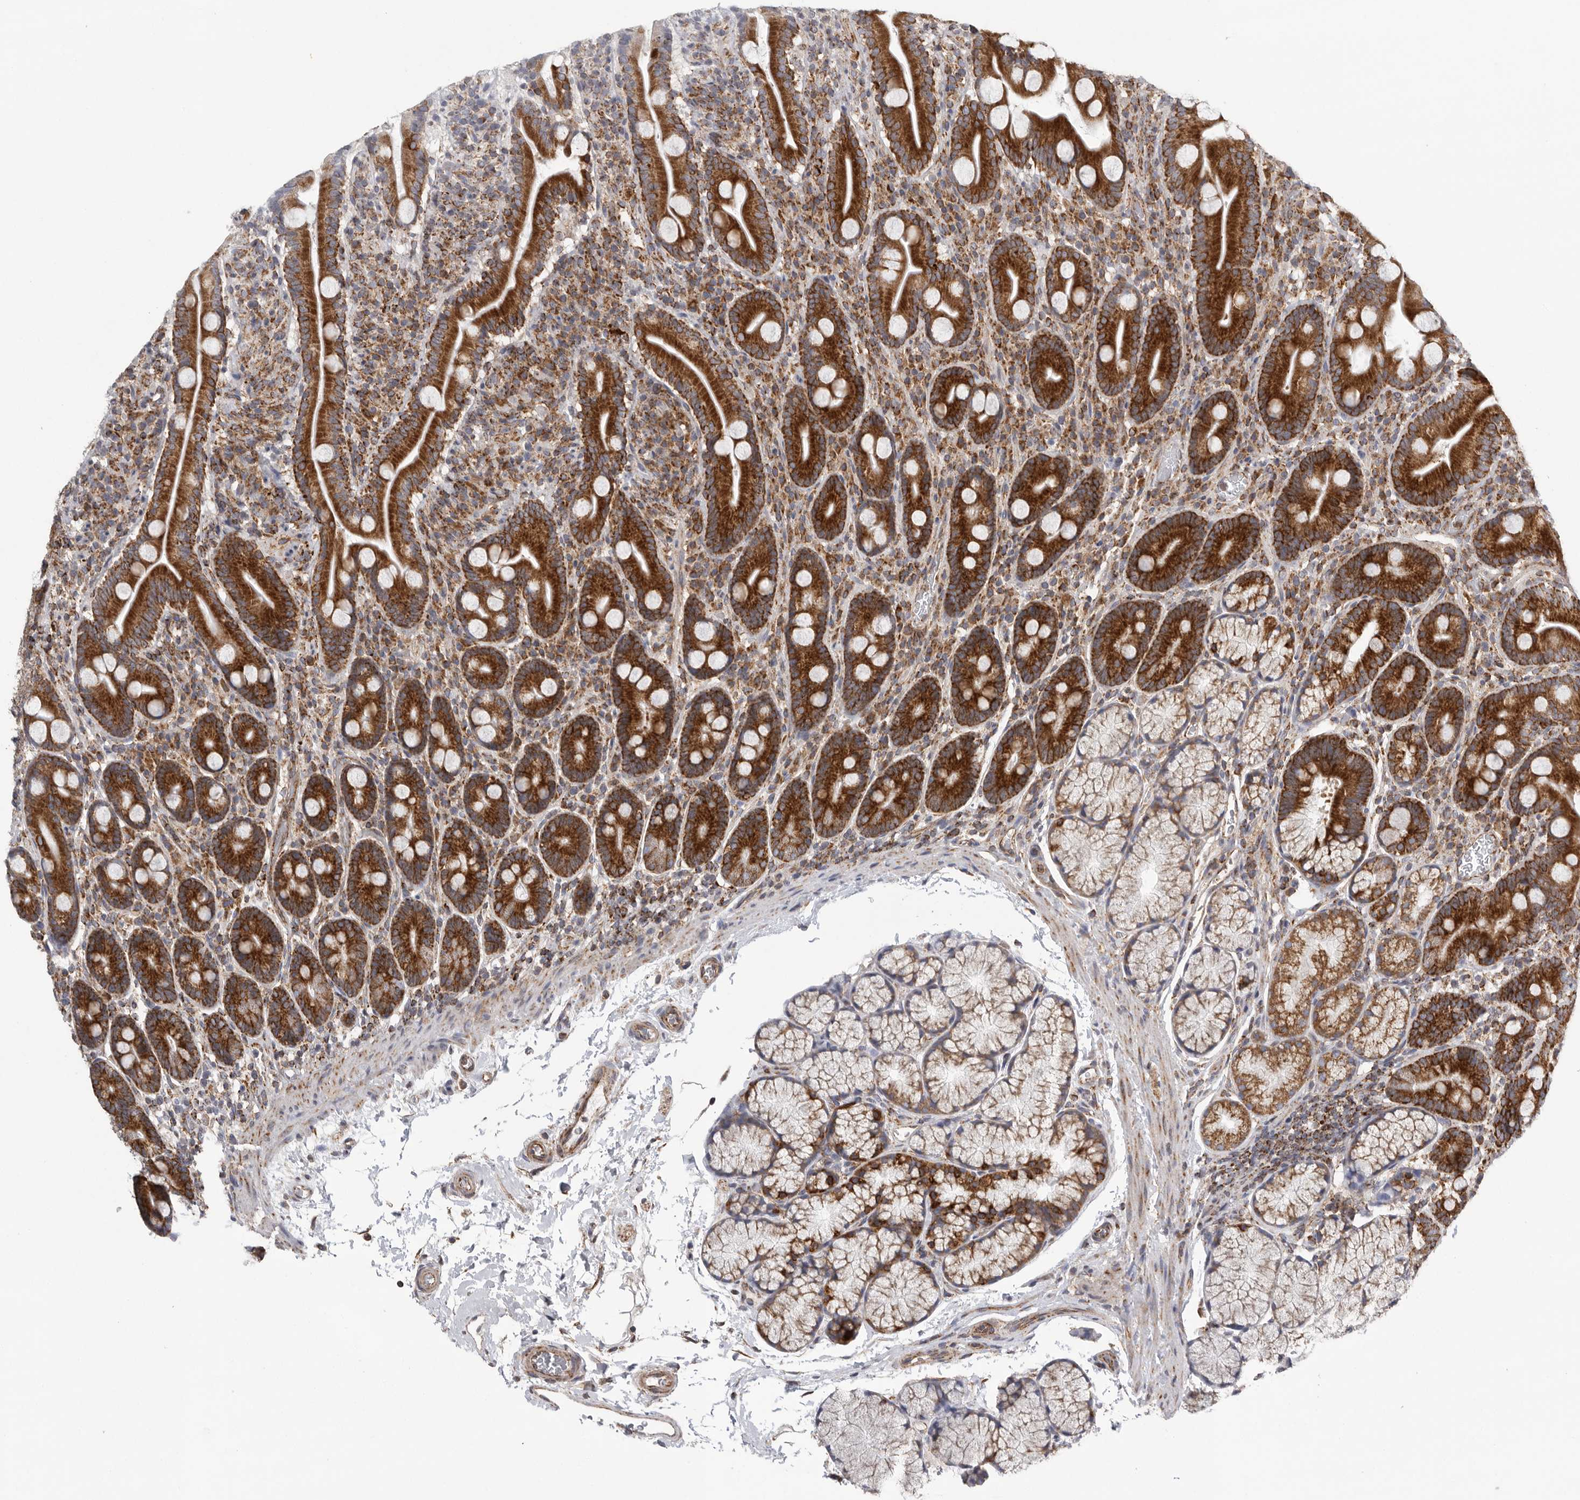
{"staining": {"intensity": "strong", "quantity": ">75%", "location": "cytoplasmic/membranous"}, "tissue": "duodenum", "cell_type": "Glandular cells", "image_type": "normal", "snomed": [{"axis": "morphology", "description": "Normal tissue, NOS"}, {"axis": "topography", "description": "Duodenum"}], "caption": "The immunohistochemical stain labels strong cytoplasmic/membranous staining in glandular cells of unremarkable duodenum. (DAB IHC, brown staining for protein, blue staining for nuclei).", "gene": "FKBP8", "patient": {"sex": "male", "age": 35}}